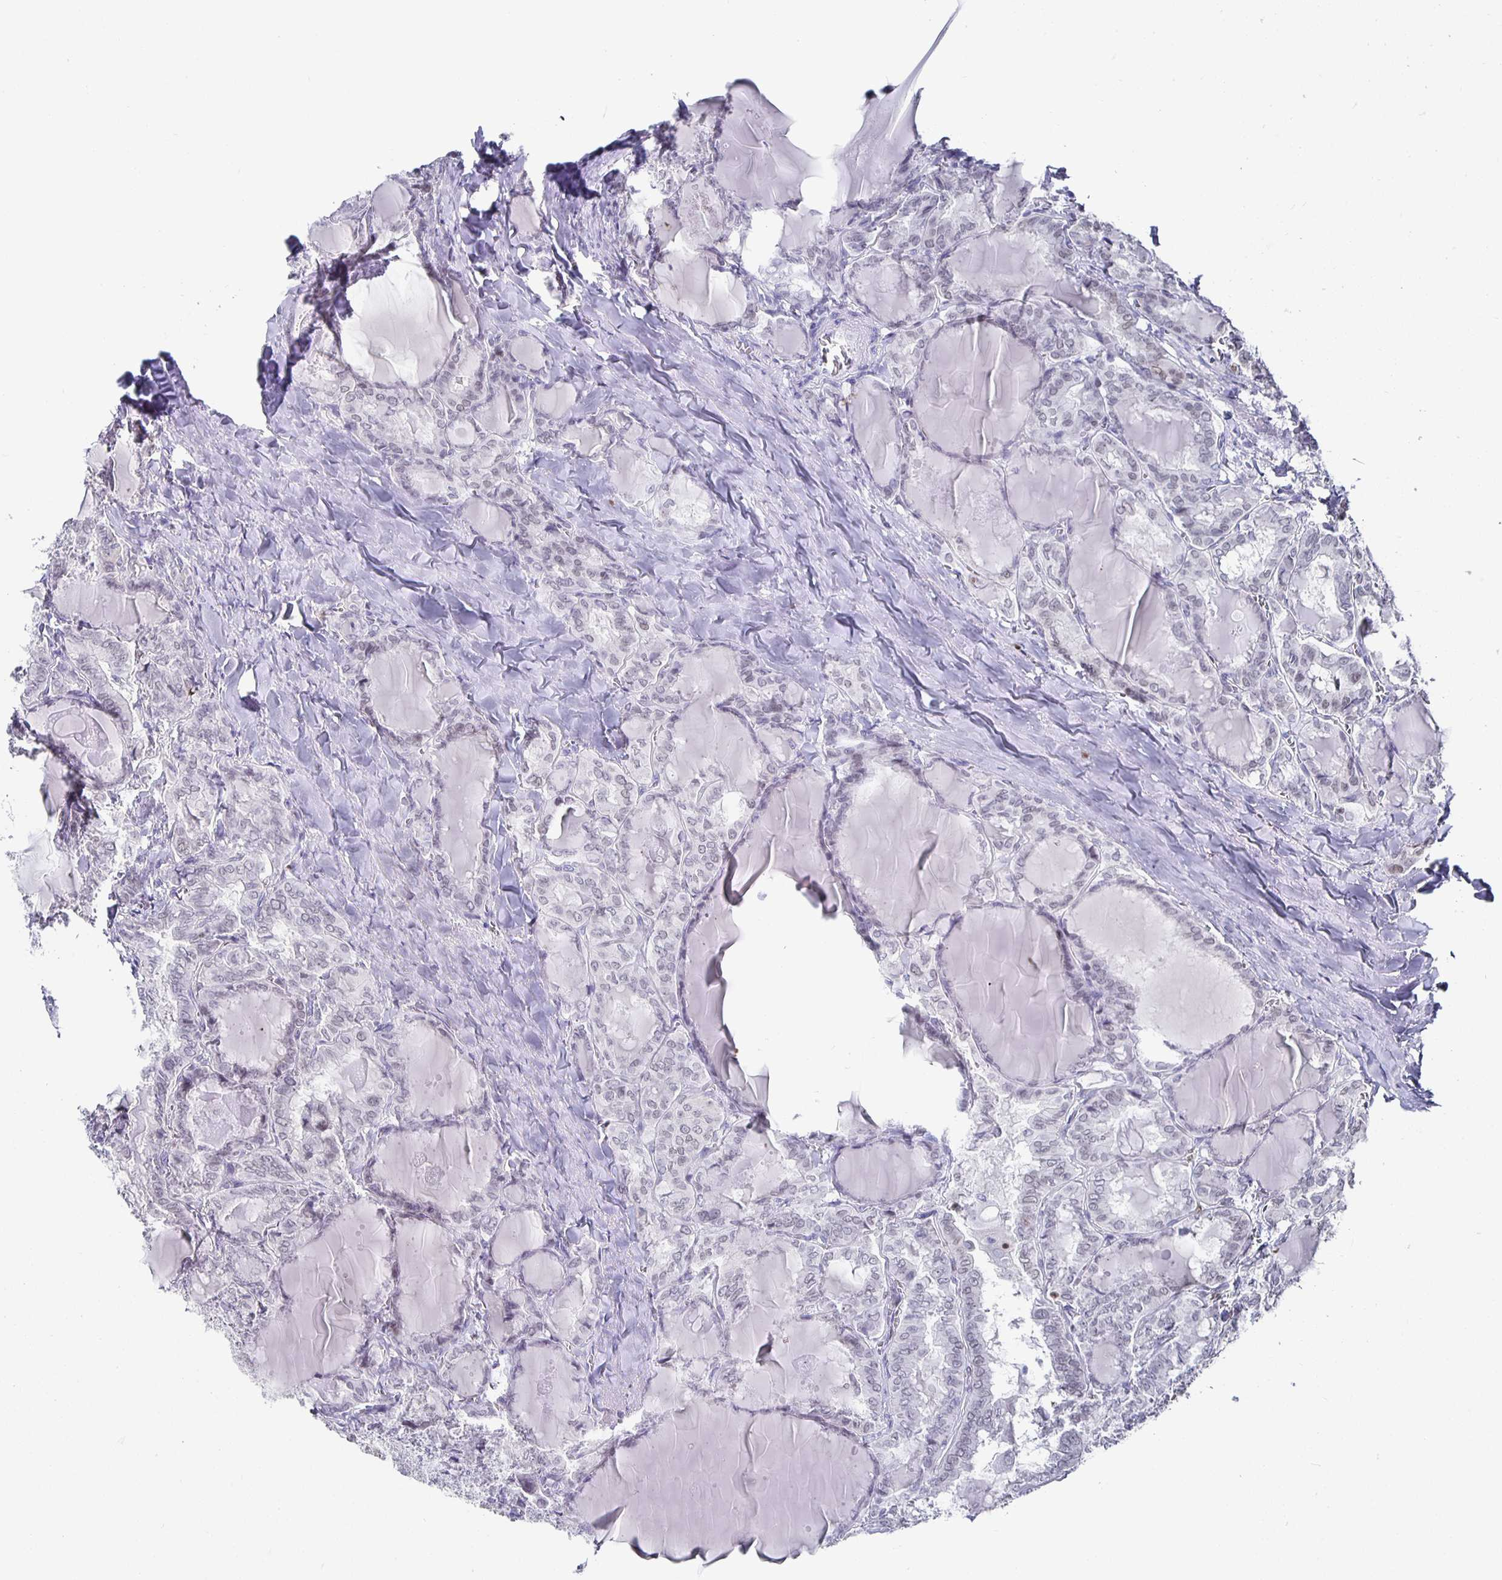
{"staining": {"intensity": "negative", "quantity": "none", "location": "none"}, "tissue": "thyroid cancer", "cell_type": "Tumor cells", "image_type": "cancer", "snomed": [{"axis": "morphology", "description": "Papillary adenocarcinoma, NOS"}, {"axis": "topography", "description": "Thyroid gland"}], "caption": "Histopathology image shows no protein positivity in tumor cells of thyroid papillary adenocarcinoma tissue. Nuclei are stained in blue.", "gene": "RUNX2", "patient": {"sex": "female", "age": 46}}